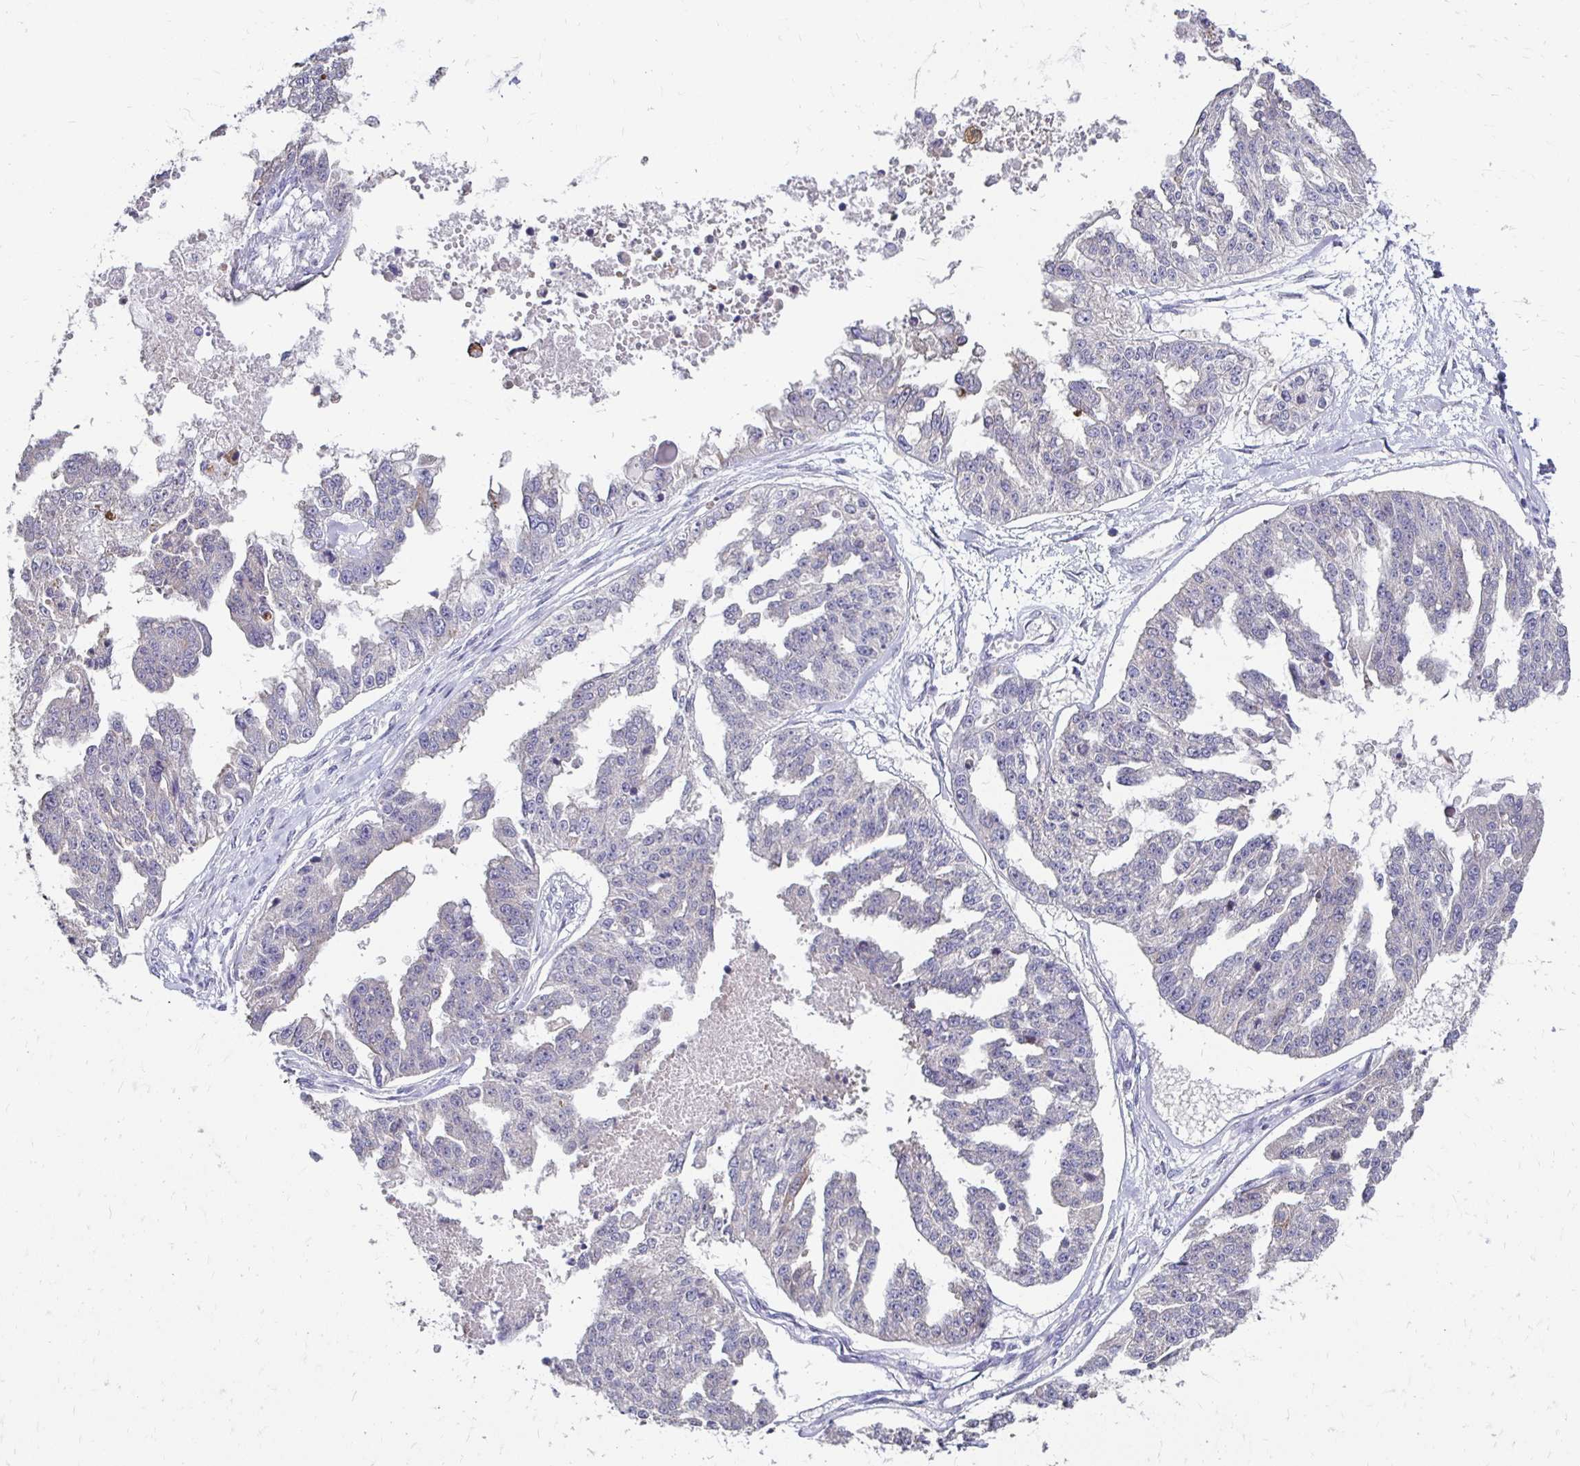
{"staining": {"intensity": "negative", "quantity": "none", "location": "none"}, "tissue": "ovarian cancer", "cell_type": "Tumor cells", "image_type": "cancer", "snomed": [{"axis": "morphology", "description": "Cystadenocarcinoma, serous, NOS"}, {"axis": "topography", "description": "Ovary"}], "caption": "DAB (3,3'-diaminobenzidine) immunohistochemical staining of human ovarian serous cystadenocarcinoma shows no significant staining in tumor cells.", "gene": "PADI2", "patient": {"sex": "female", "age": 58}}